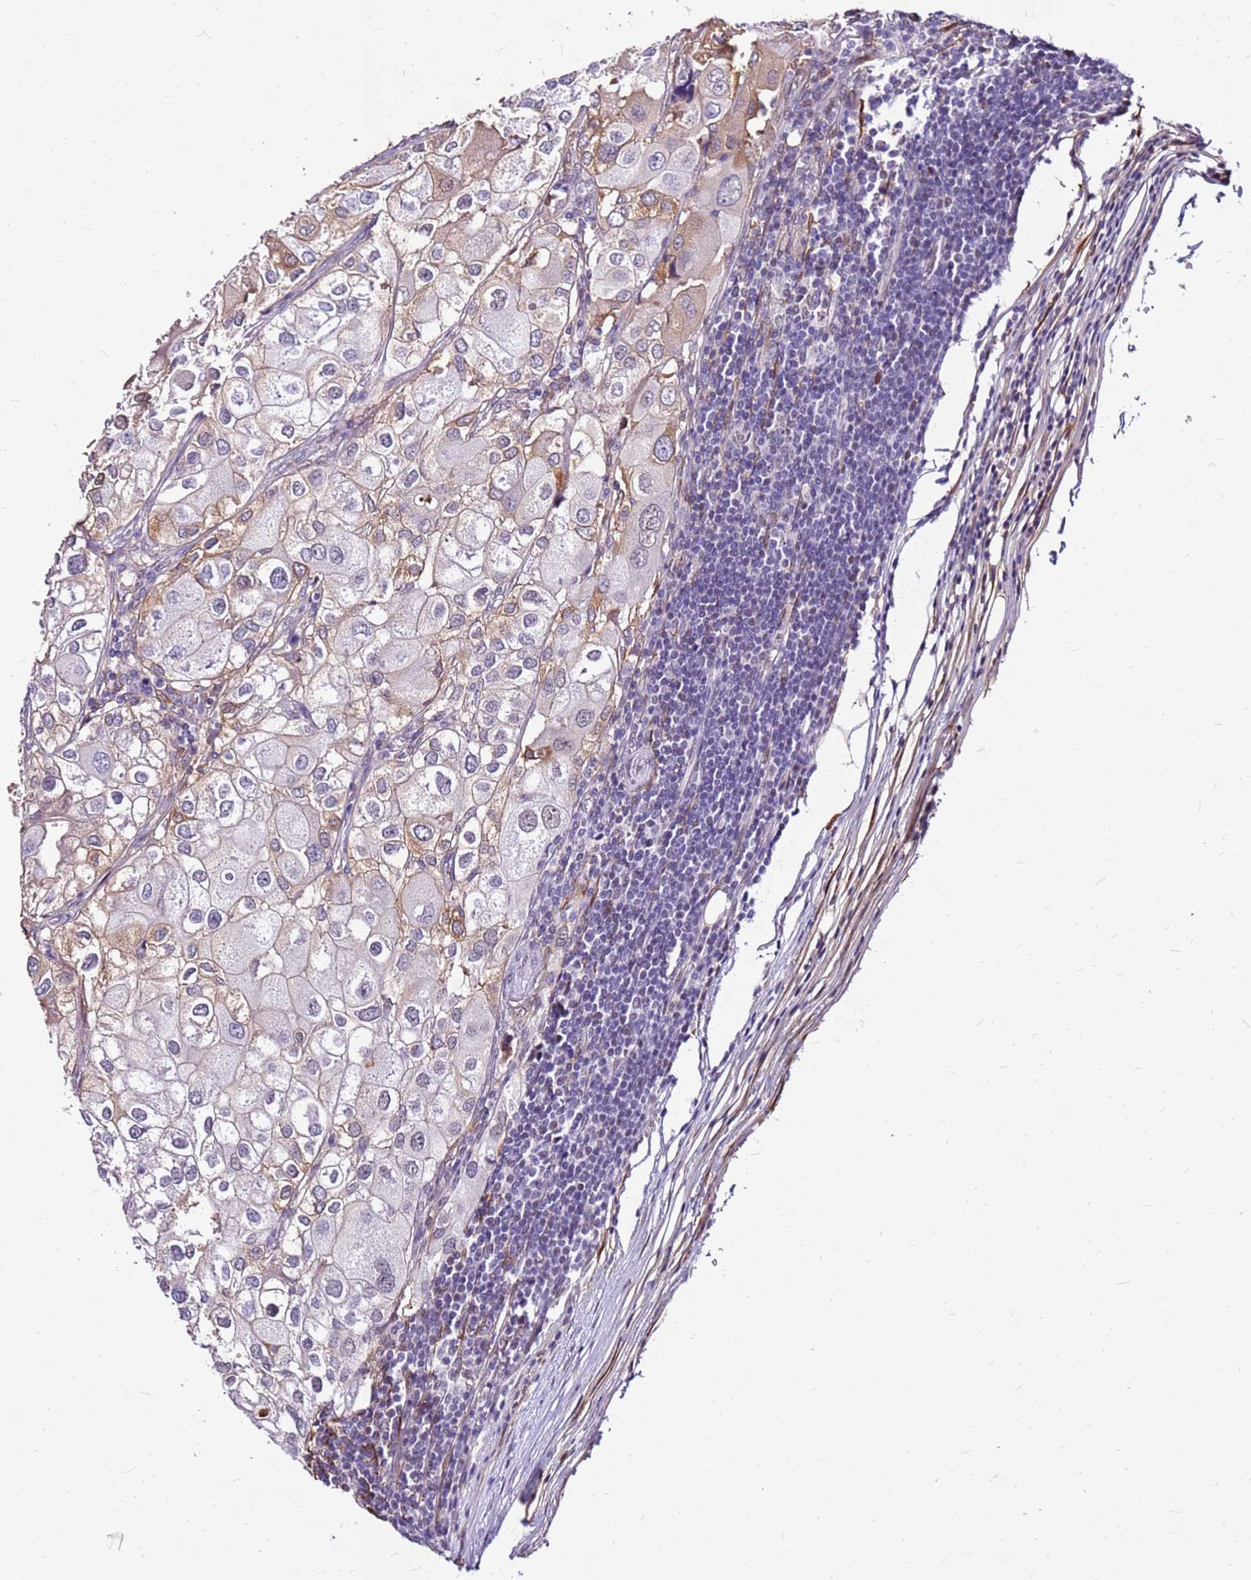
{"staining": {"intensity": "moderate", "quantity": "<25%", "location": "cytoplasmic/membranous"}, "tissue": "urothelial cancer", "cell_type": "Tumor cells", "image_type": "cancer", "snomed": [{"axis": "morphology", "description": "Urothelial carcinoma, High grade"}, {"axis": "topography", "description": "Urinary bladder"}], "caption": "A micrograph showing moderate cytoplasmic/membranous positivity in about <25% of tumor cells in urothelial cancer, as visualized by brown immunohistochemical staining.", "gene": "ALDH1A3", "patient": {"sex": "male", "age": 64}}